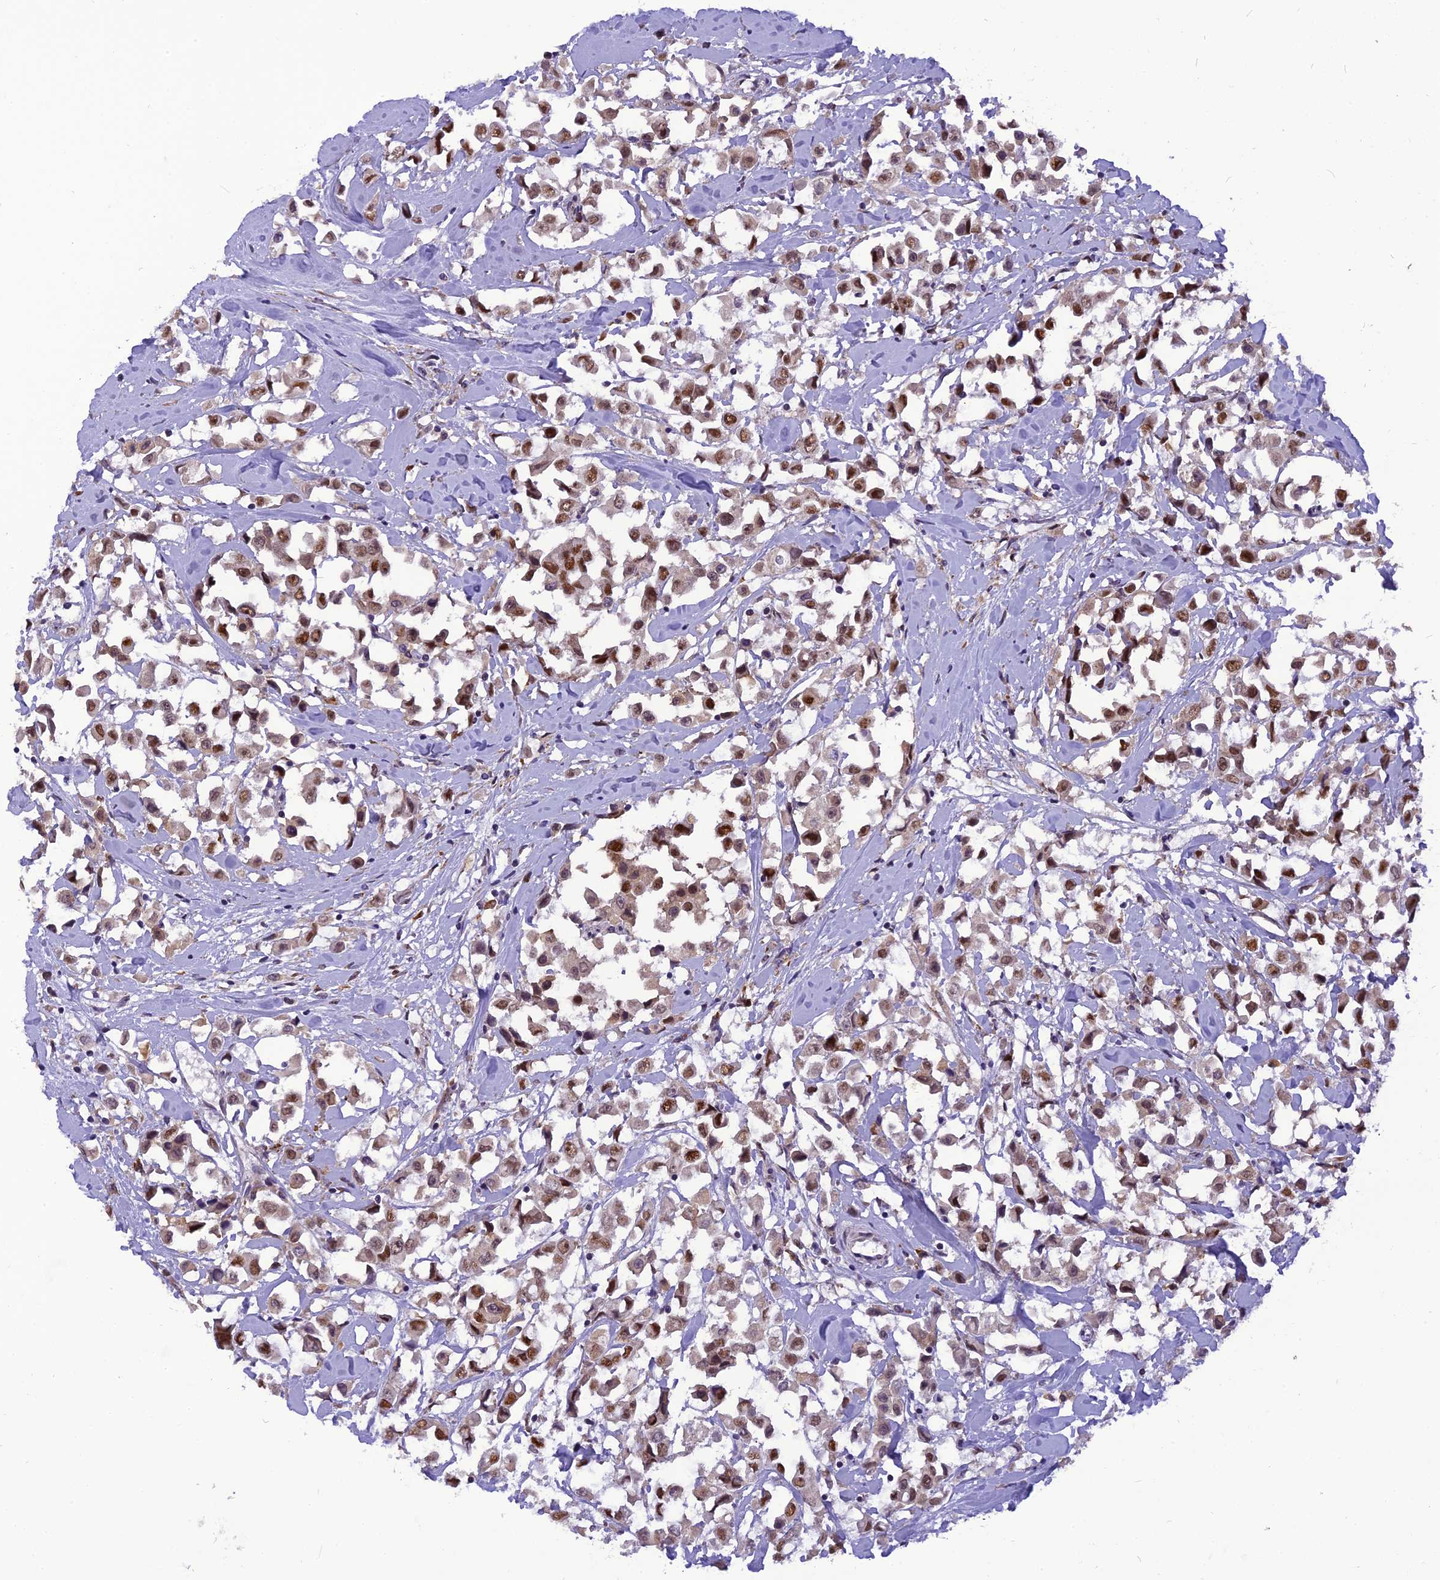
{"staining": {"intensity": "moderate", "quantity": ">75%", "location": "nuclear"}, "tissue": "breast cancer", "cell_type": "Tumor cells", "image_type": "cancer", "snomed": [{"axis": "morphology", "description": "Duct carcinoma"}, {"axis": "topography", "description": "Breast"}], "caption": "Tumor cells display medium levels of moderate nuclear staining in approximately >75% of cells in breast cancer.", "gene": "IRF2BP1", "patient": {"sex": "female", "age": 61}}